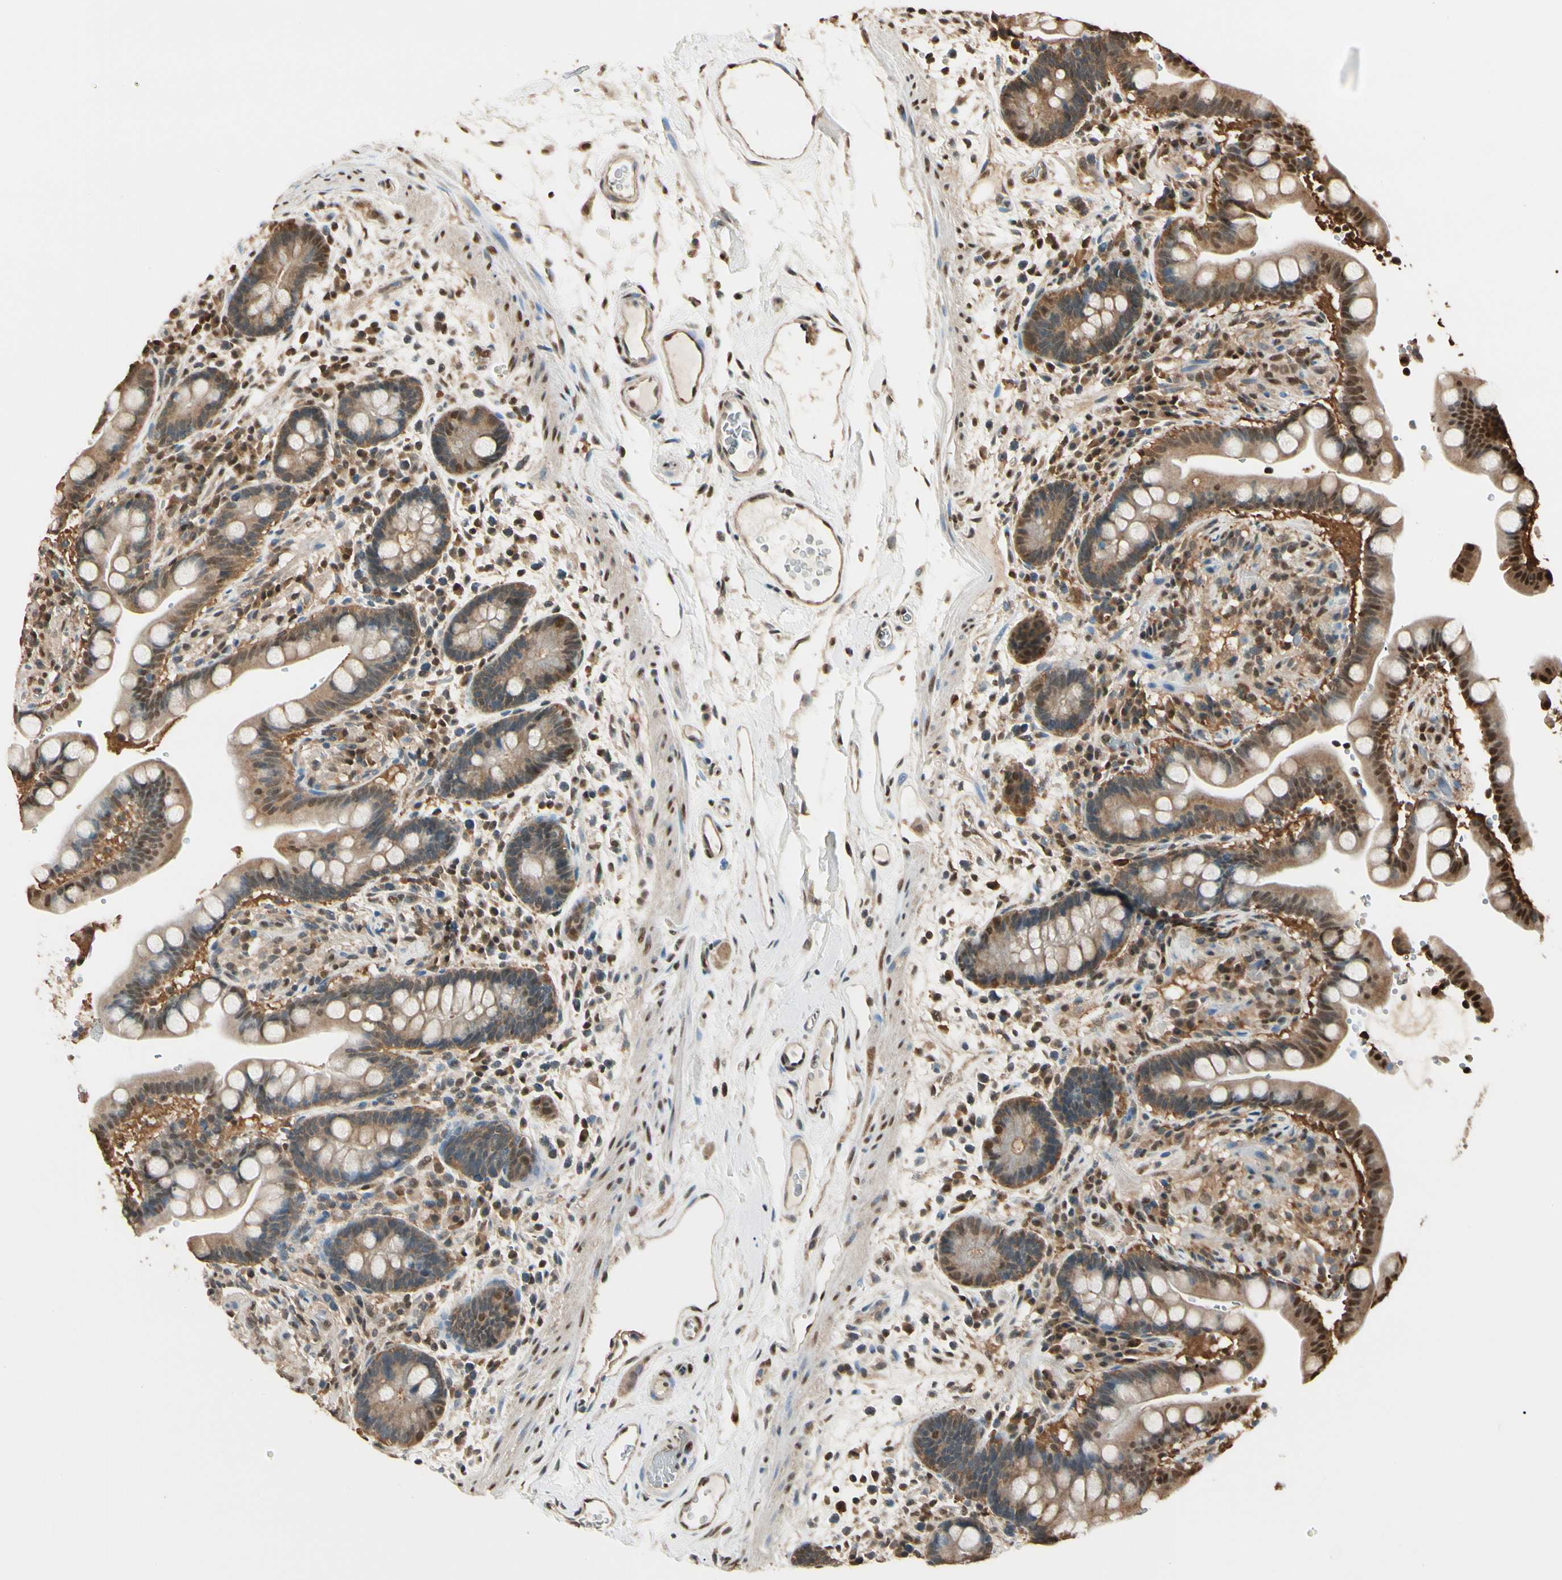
{"staining": {"intensity": "moderate", "quantity": ">75%", "location": "cytoplasmic/membranous,nuclear"}, "tissue": "colon", "cell_type": "Endothelial cells", "image_type": "normal", "snomed": [{"axis": "morphology", "description": "Normal tissue, NOS"}, {"axis": "topography", "description": "Colon"}], "caption": "This is a histology image of immunohistochemistry staining of unremarkable colon, which shows moderate staining in the cytoplasmic/membranous,nuclear of endothelial cells.", "gene": "PNCK", "patient": {"sex": "male", "age": 73}}